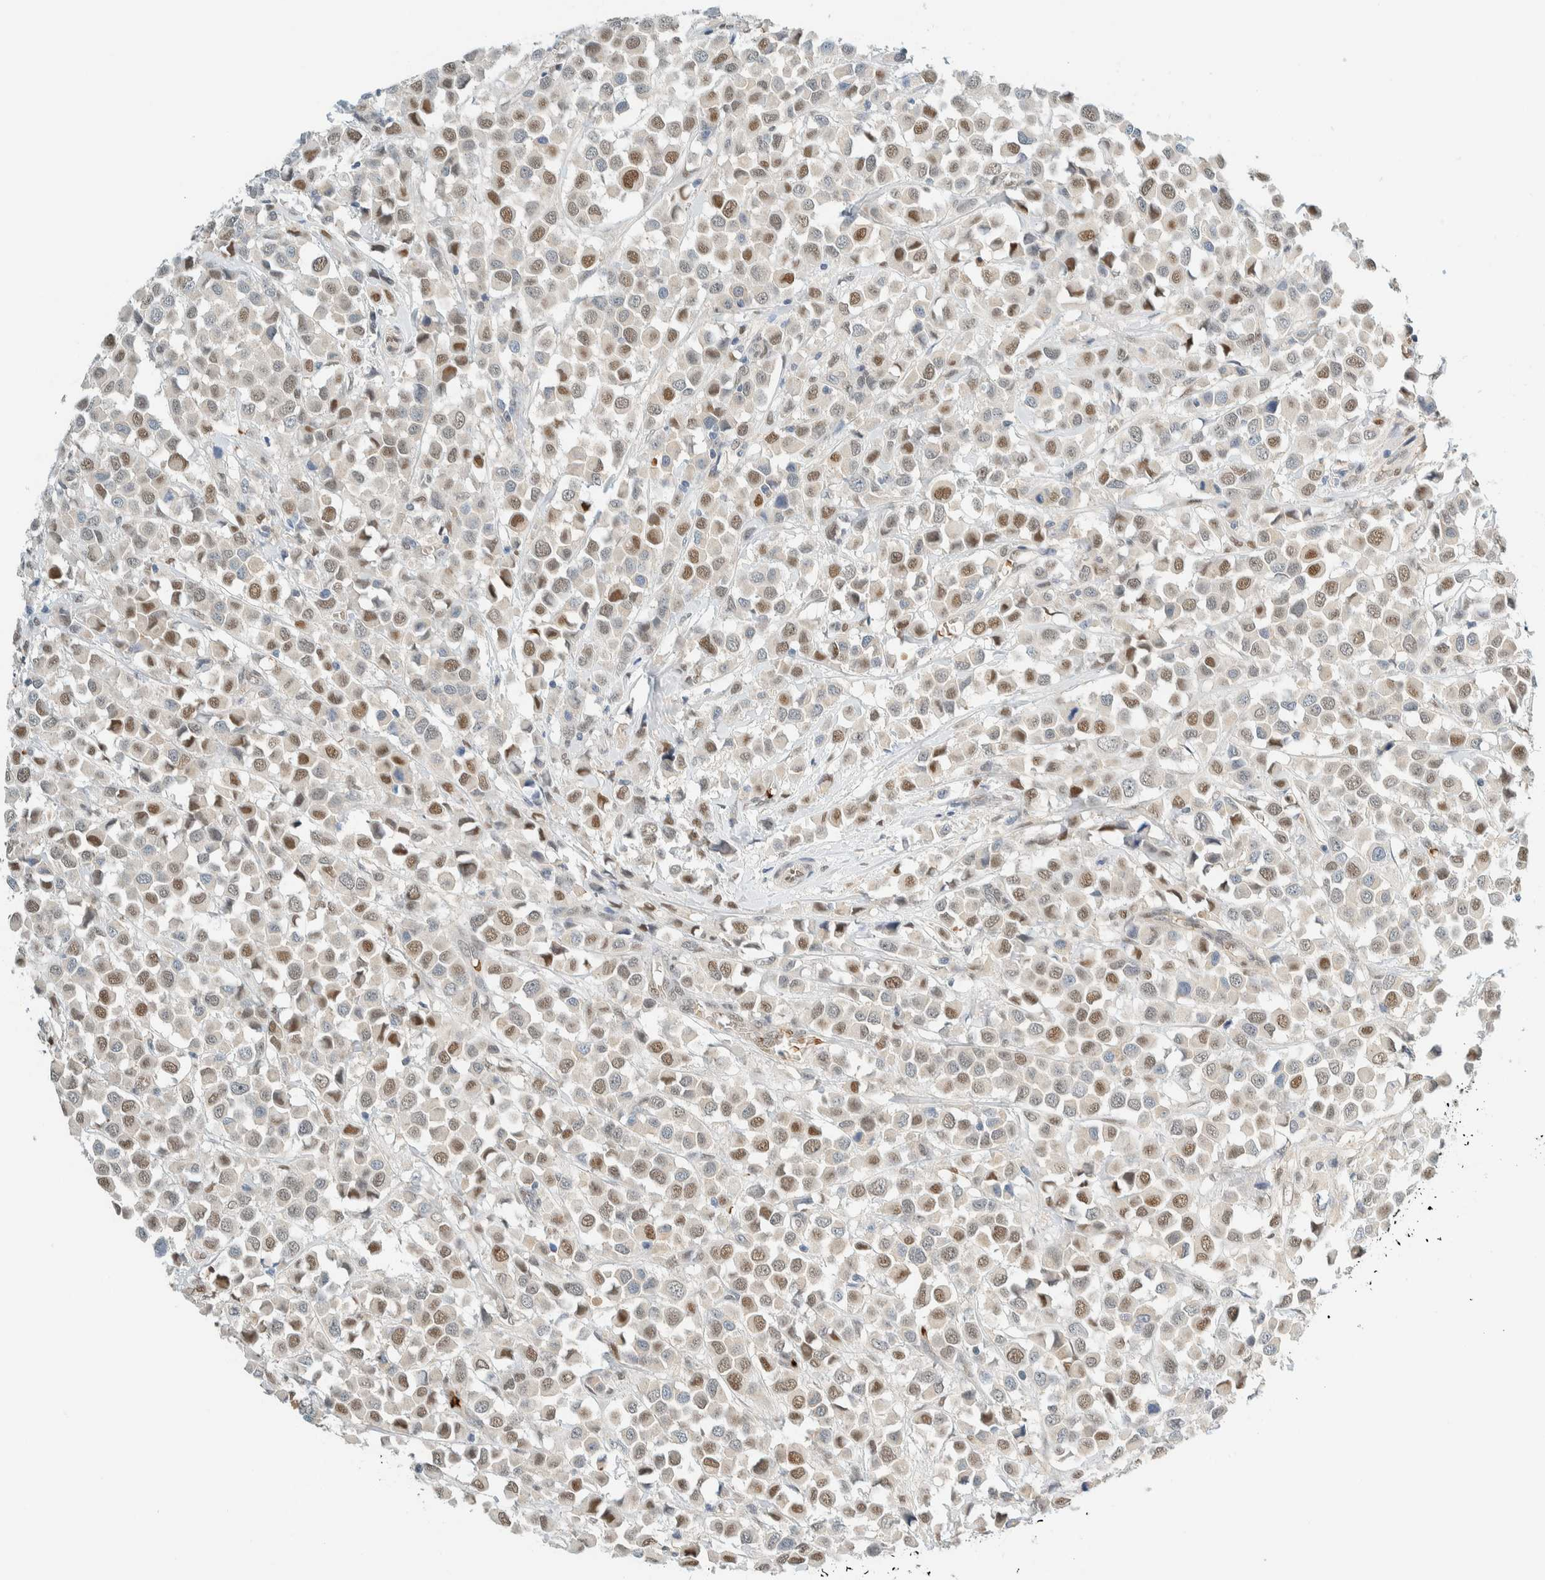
{"staining": {"intensity": "moderate", "quantity": "25%-75%", "location": "nuclear"}, "tissue": "breast cancer", "cell_type": "Tumor cells", "image_type": "cancer", "snomed": [{"axis": "morphology", "description": "Duct carcinoma"}, {"axis": "topography", "description": "Breast"}], "caption": "DAB immunohistochemical staining of human breast cancer (intraductal carcinoma) shows moderate nuclear protein positivity in about 25%-75% of tumor cells.", "gene": "TSTD2", "patient": {"sex": "female", "age": 61}}